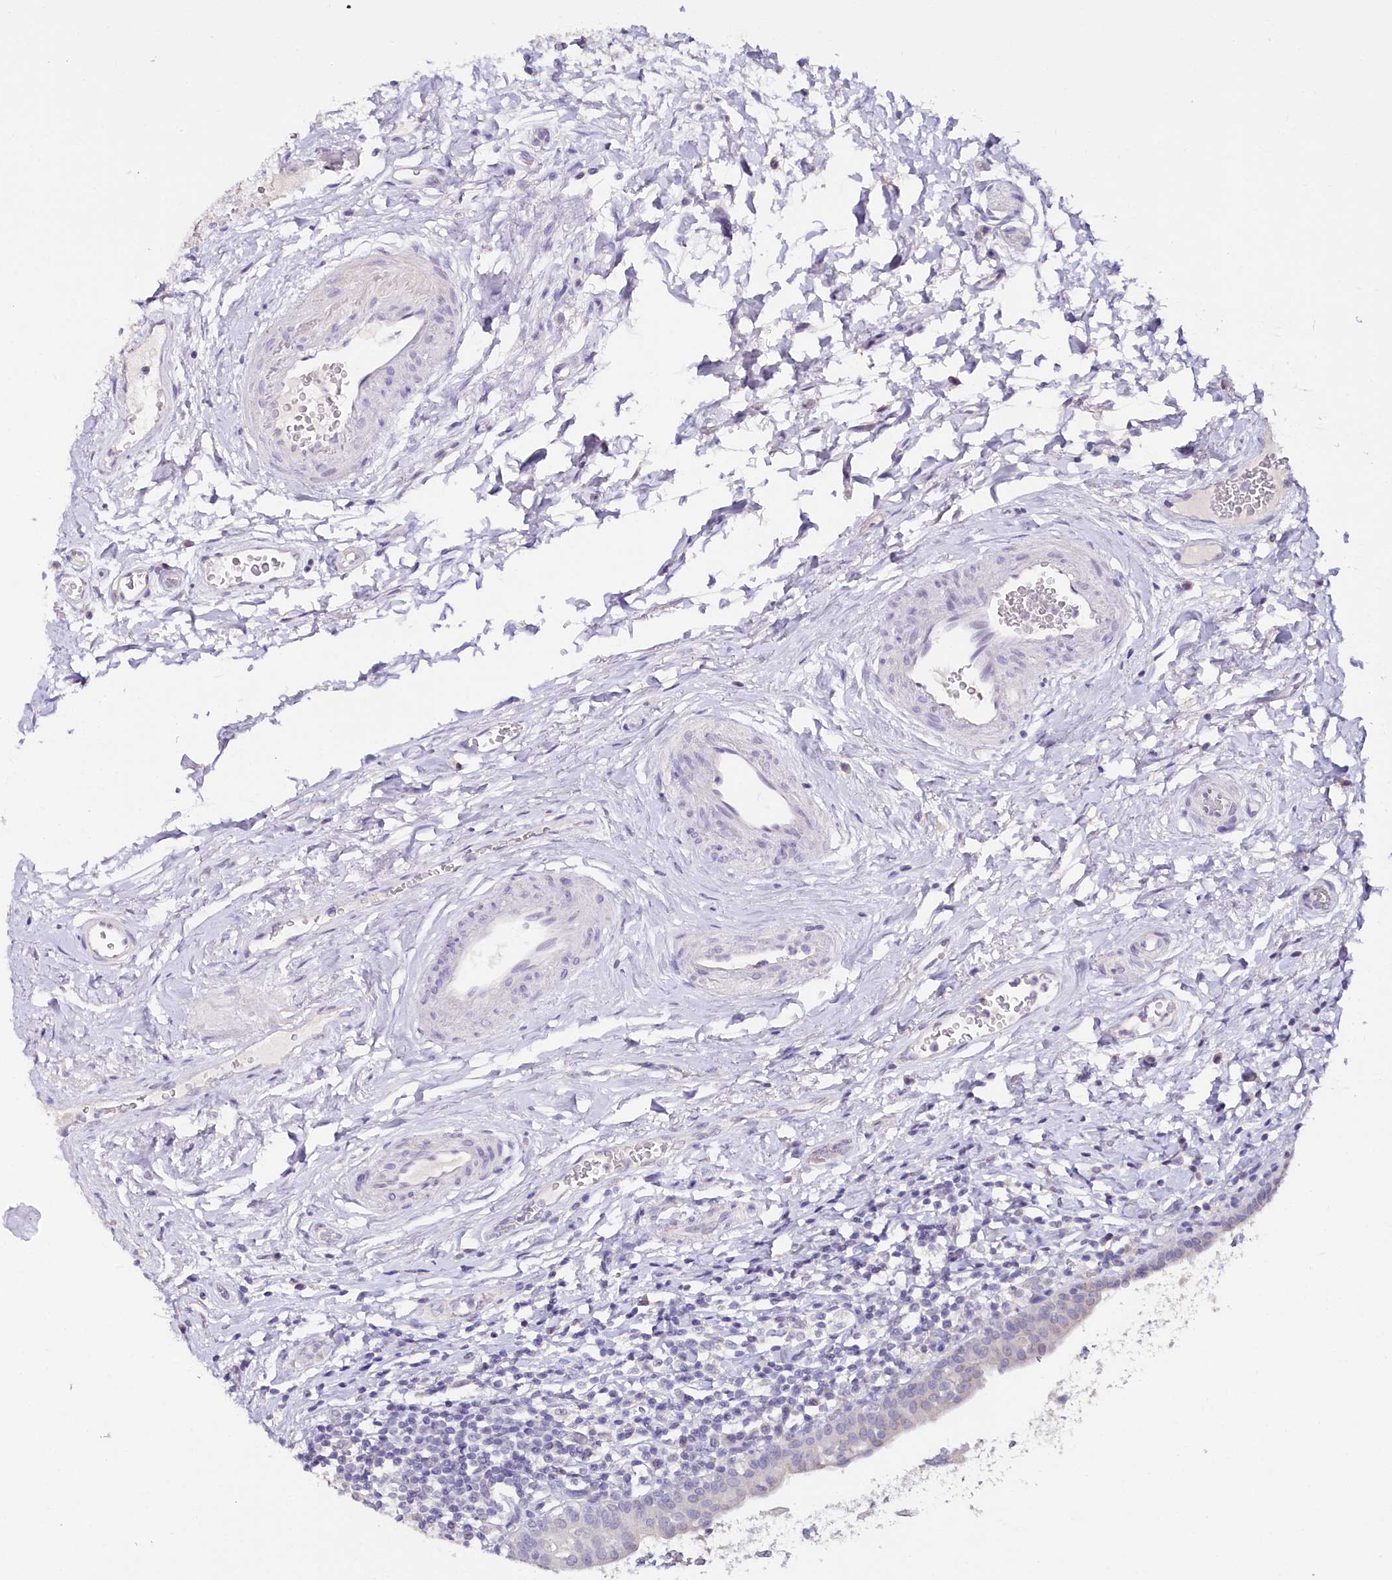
{"staining": {"intensity": "negative", "quantity": "none", "location": "none"}, "tissue": "urinary bladder", "cell_type": "Urothelial cells", "image_type": "normal", "snomed": [{"axis": "morphology", "description": "Normal tissue, NOS"}, {"axis": "topography", "description": "Urinary bladder"}], "caption": "DAB (3,3'-diaminobenzidine) immunohistochemical staining of benign human urinary bladder demonstrates no significant staining in urothelial cells. (DAB immunohistochemistry (IHC) with hematoxylin counter stain).", "gene": "TP53", "patient": {"sex": "male", "age": 83}}